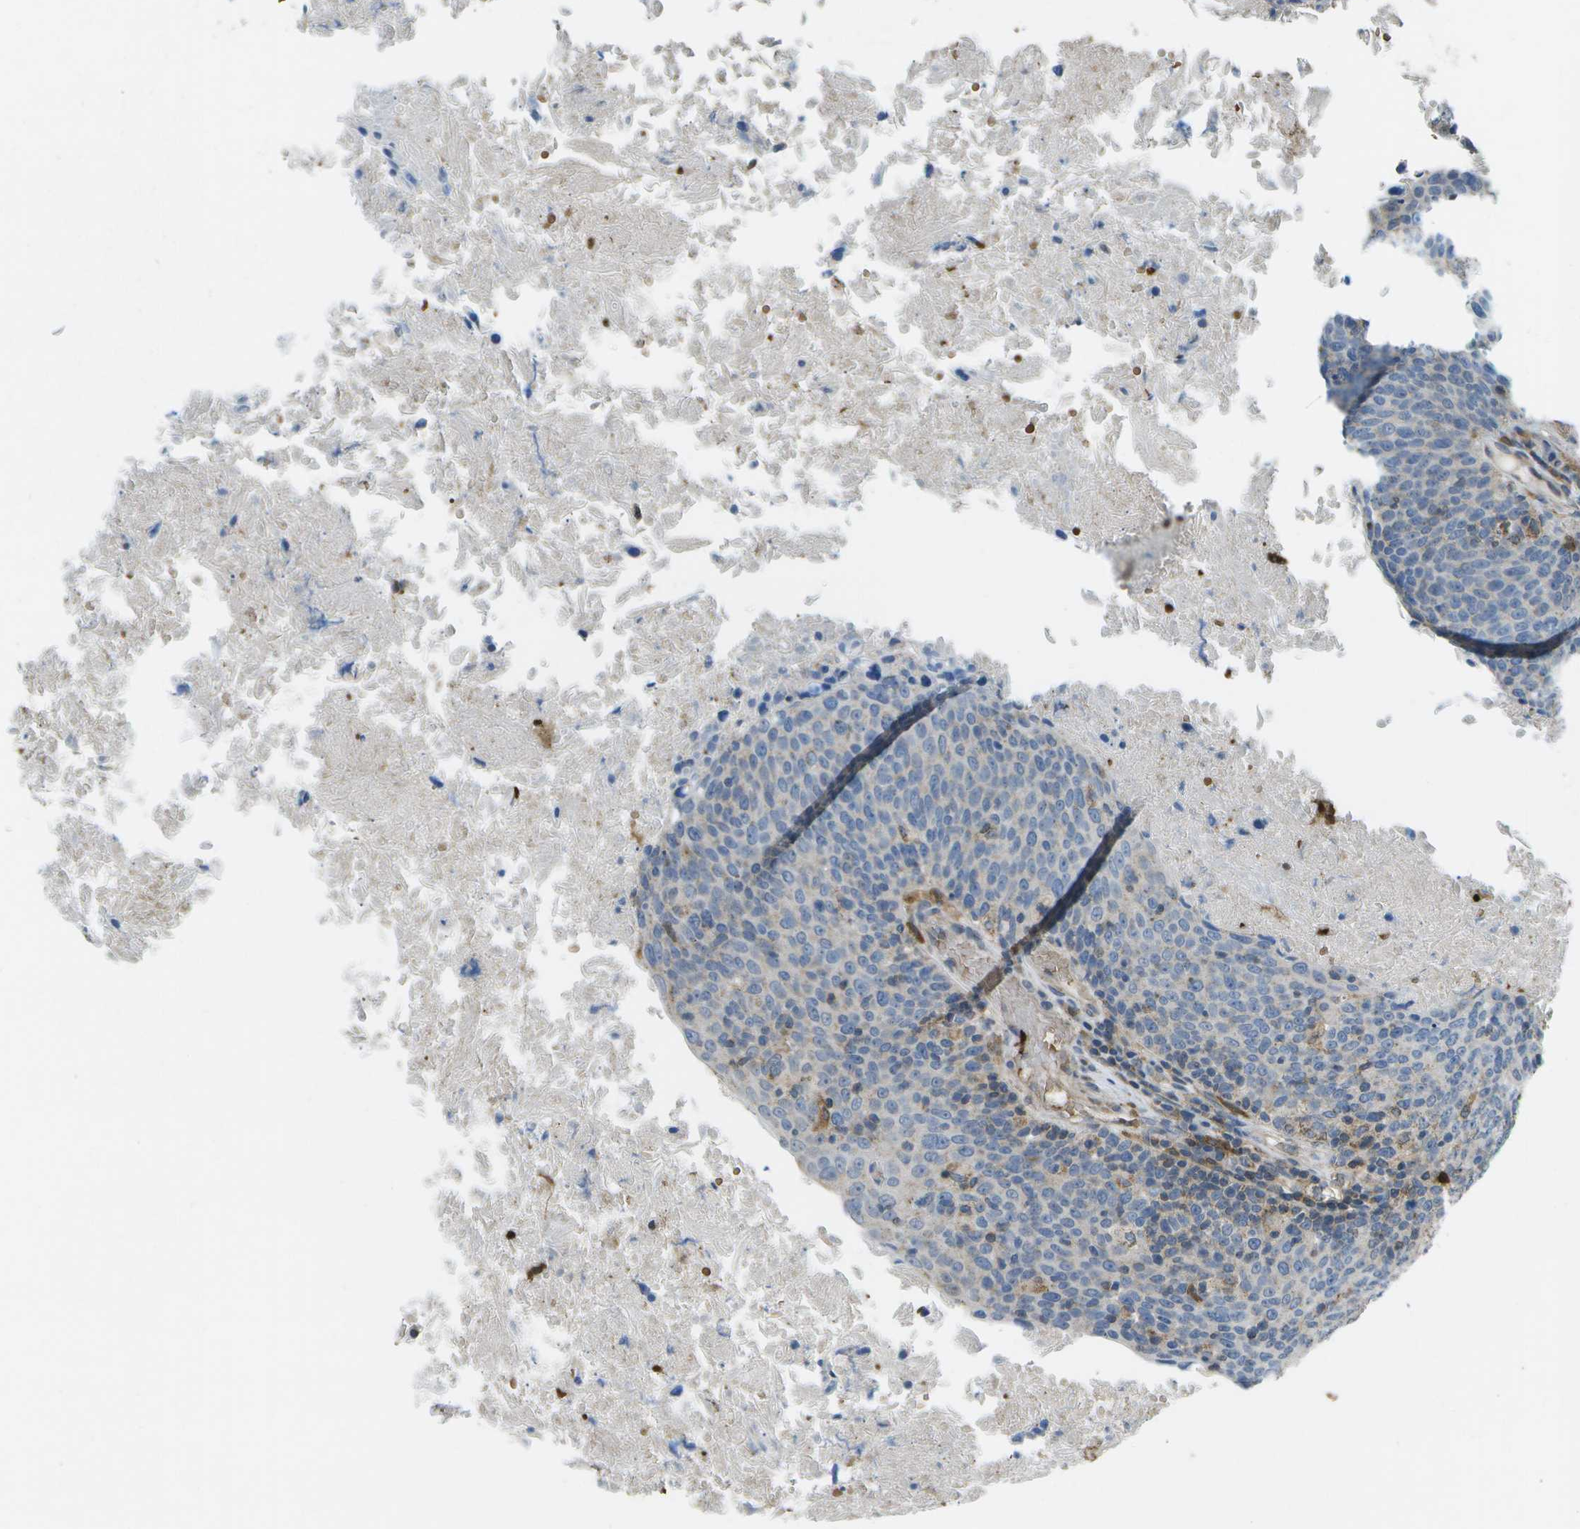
{"staining": {"intensity": "negative", "quantity": "none", "location": "none"}, "tissue": "head and neck cancer", "cell_type": "Tumor cells", "image_type": "cancer", "snomed": [{"axis": "morphology", "description": "Squamous cell carcinoma, NOS"}, {"axis": "morphology", "description": "Squamous cell carcinoma, metastatic, NOS"}, {"axis": "topography", "description": "Lymph node"}, {"axis": "topography", "description": "Head-Neck"}], "caption": "Immunohistochemical staining of human head and neck cancer reveals no significant expression in tumor cells.", "gene": "CACHD1", "patient": {"sex": "male", "age": 62}}